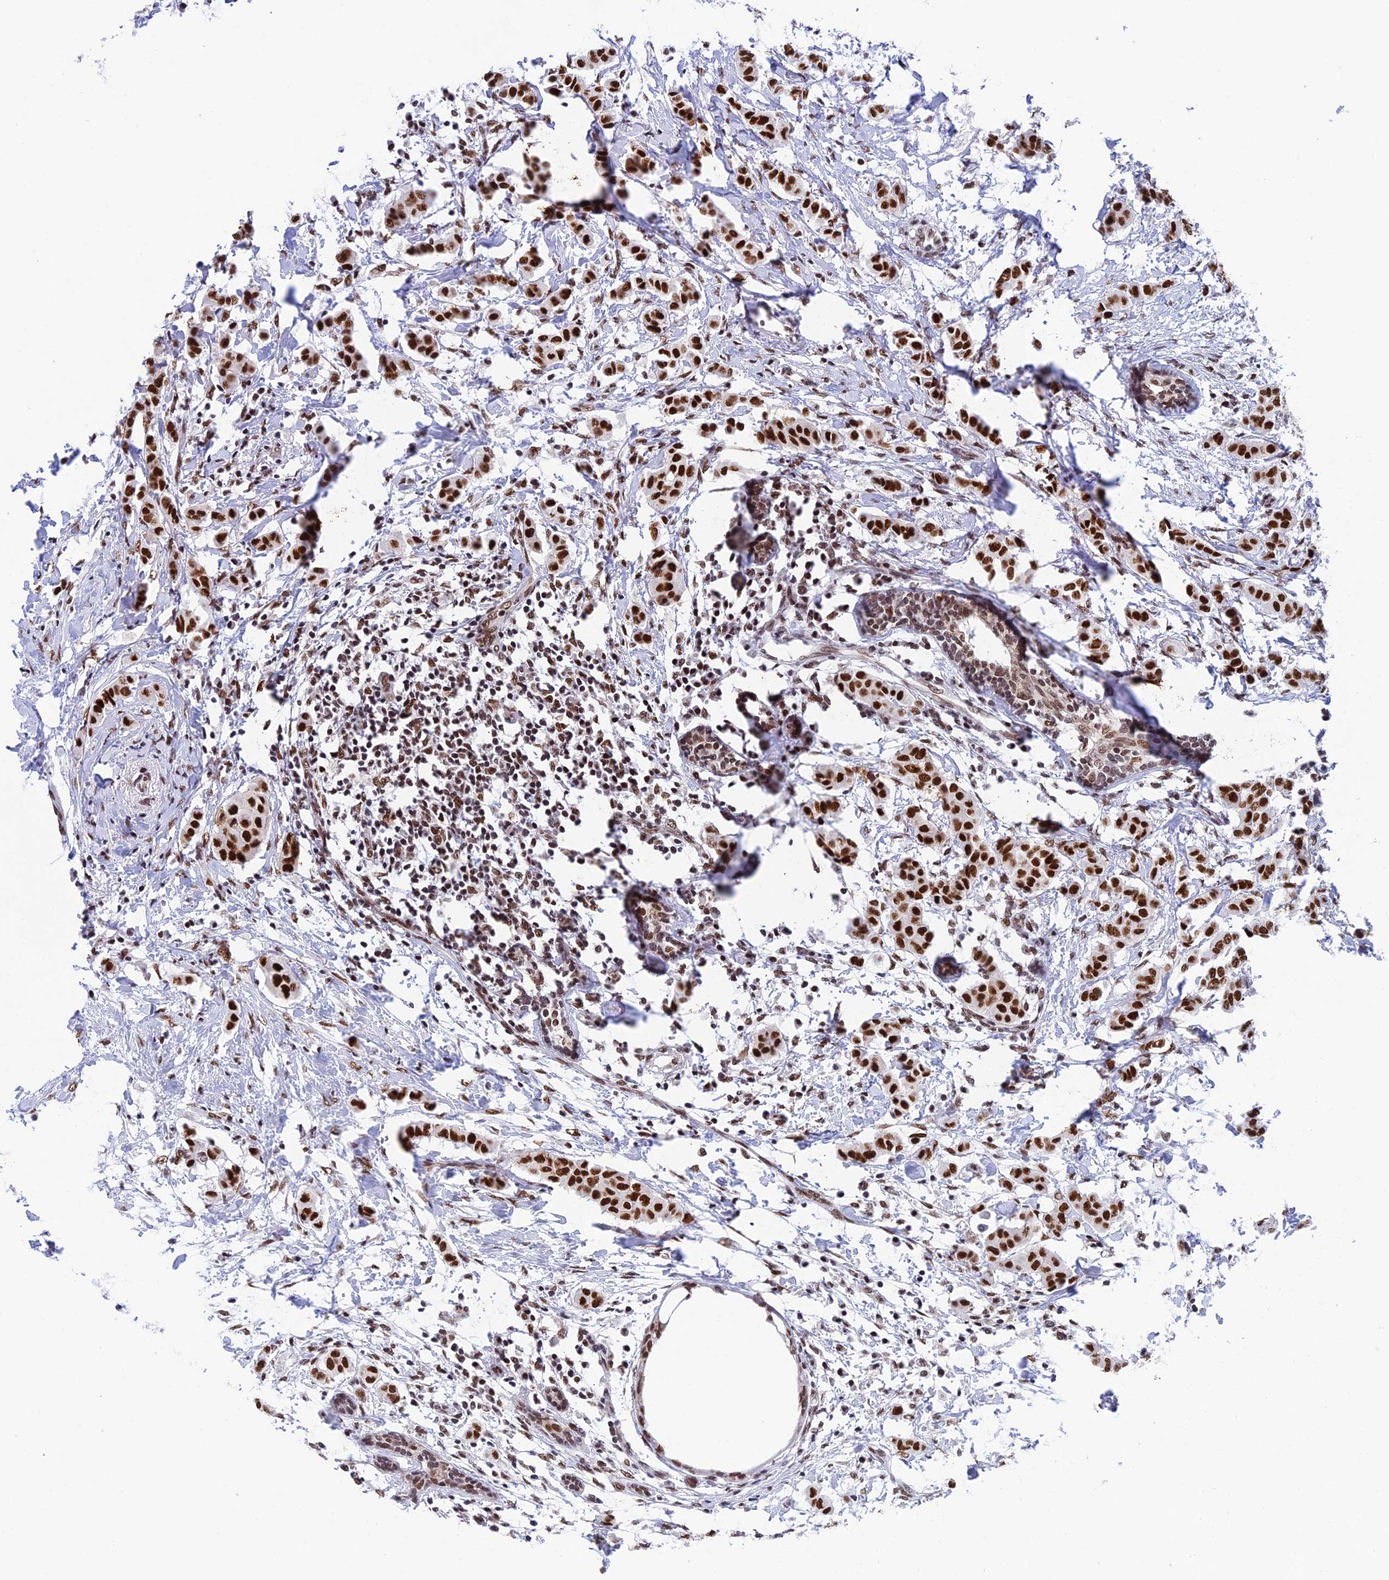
{"staining": {"intensity": "strong", "quantity": ">75%", "location": "nuclear"}, "tissue": "breast cancer", "cell_type": "Tumor cells", "image_type": "cancer", "snomed": [{"axis": "morphology", "description": "Duct carcinoma"}, {"axis": "topography", "description": "Breast"}], "caption": "Human intraductal carcinoma (breast) stained with a brown dye exhibits strong nuclear positive expression in about >75% of tumor cells.", "gene": "EEF1AKMT3", "patient": {"sex": "female", "age": 40}}